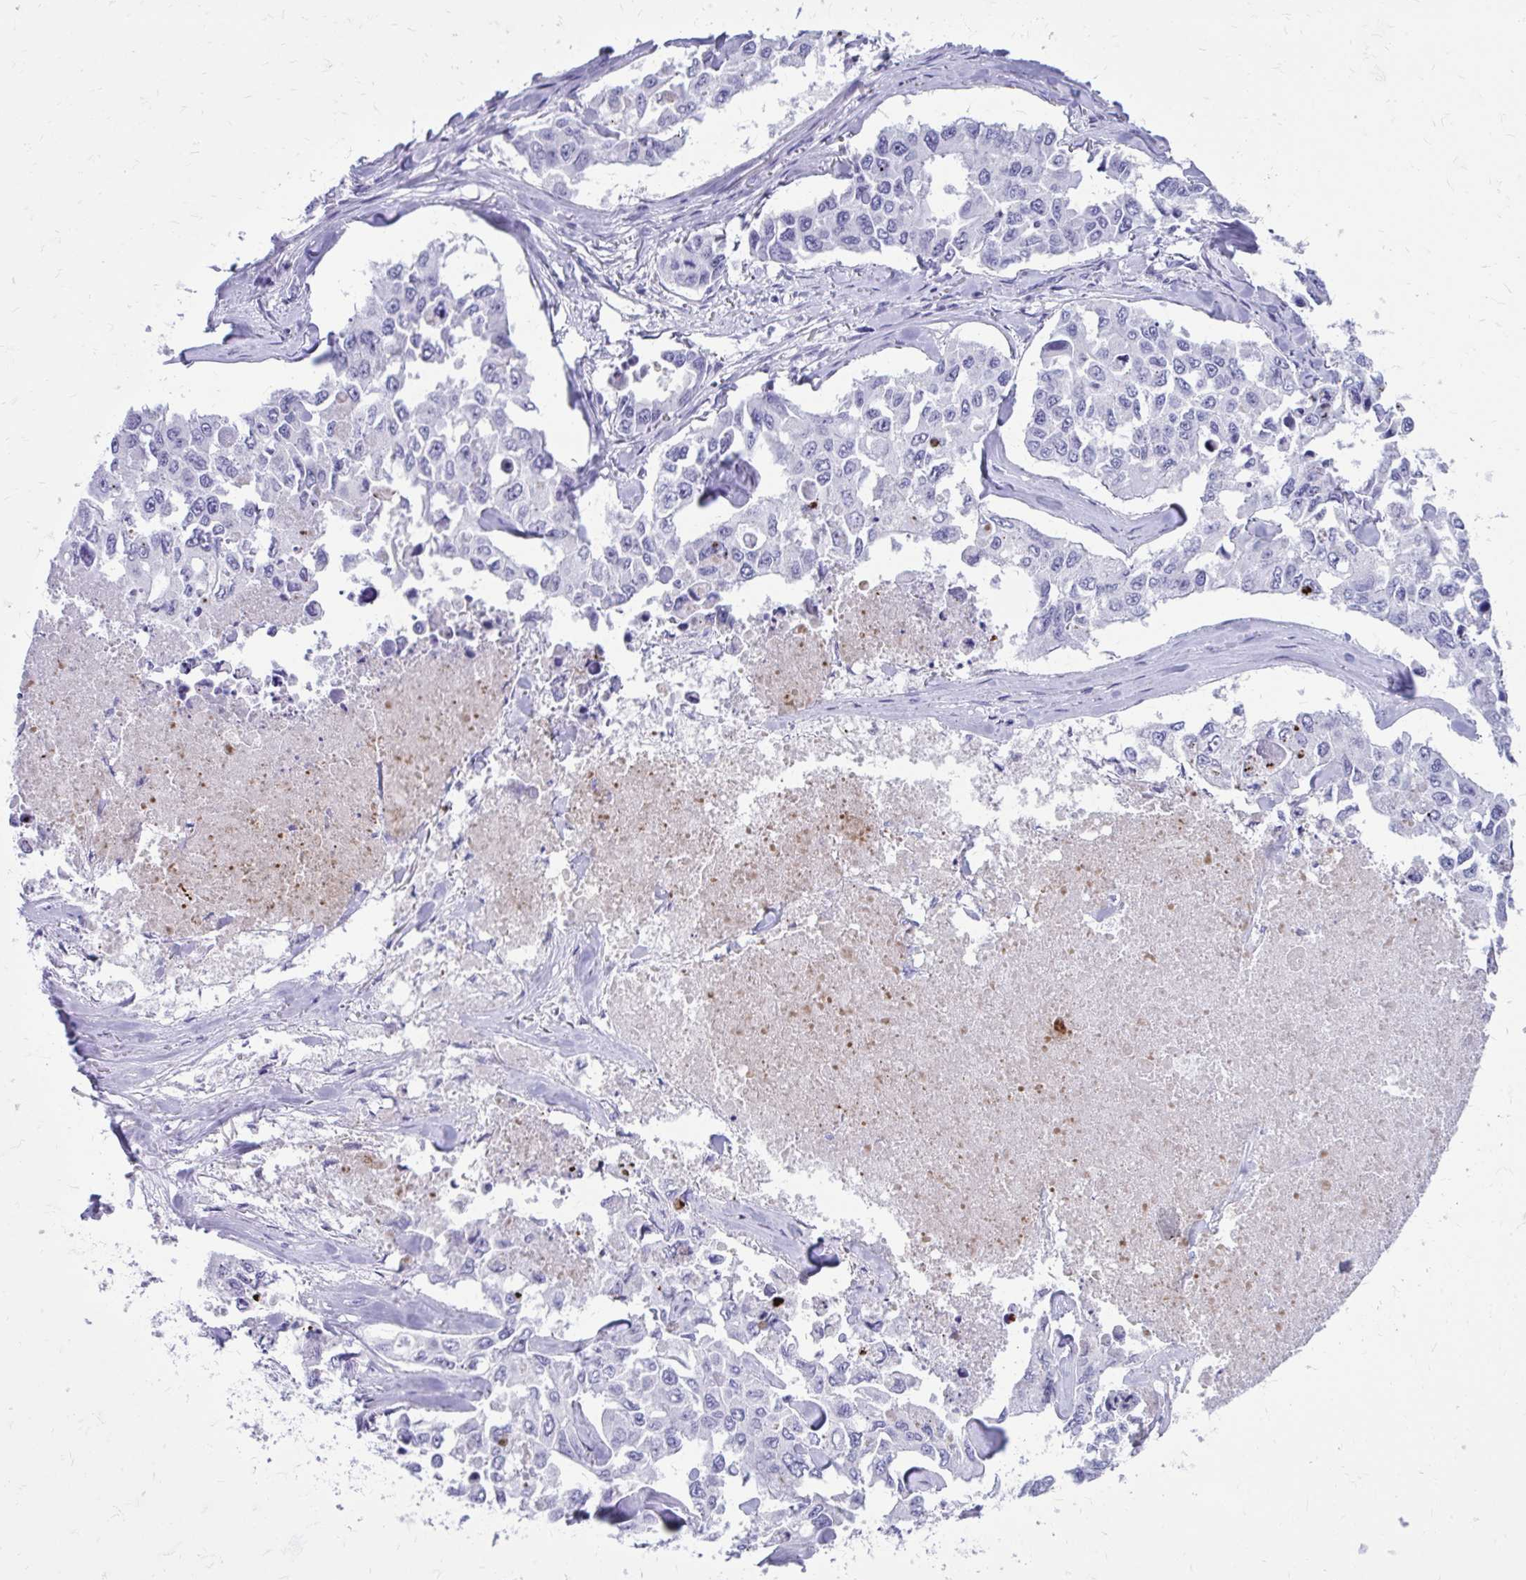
{"staining": {"intensity": "negative", "quantity": "none", "location": "none"}, "tissue": "lung cancer", "cell_type": "Tumor cells", "image_type": "cancer", "snomed": [{"axis": "morphology", "description": "Adenocarcinoma, NOS"}, {"axis": "topography", "description": "Lung"}], "caption": "Tumor cells show no significant staining in adenocarcinoma (lung).", "gene": "LCN15", "patient": {"sex": "male", "age": 64}}